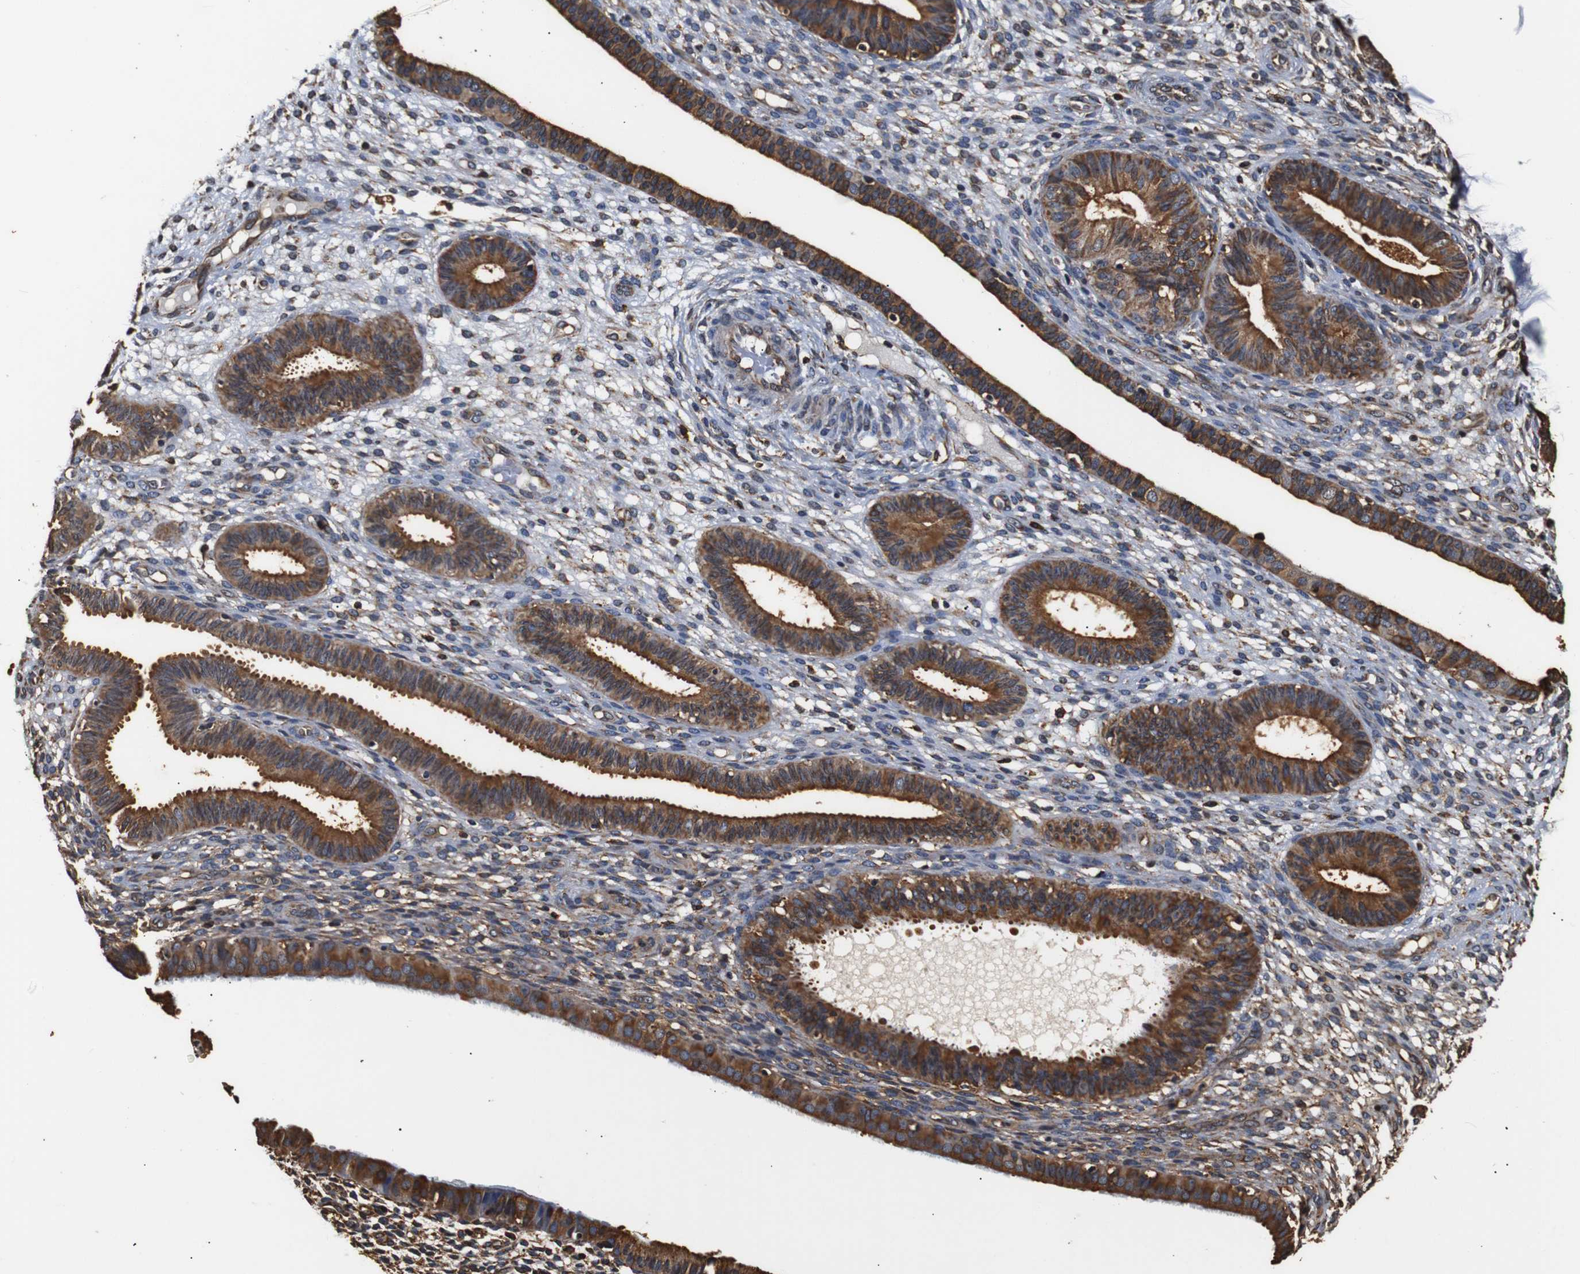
{"staining": {"intensity": "moderate", "quantity": "<25%", "location": "cytoplasmic/membranous"}, "tissue": "endometrium", "cell_type": "Cells in endometrial stroma", "image_type": "normal", "snomed": [{"axis": "morphology", "description": "Normal tissue, NOS"}, {"axis": "topography", "description": "Endometrium"}], "caption": "A photomicrograph showing moderate cytoplasmic/membranous expression in approximately <25% of cells in endometrial stroma in unremarkable endometrium, as visualized by brown immunohistochemical staining.", "gene": "HHIP", "patient": {"sex": "female", "age": 61}}